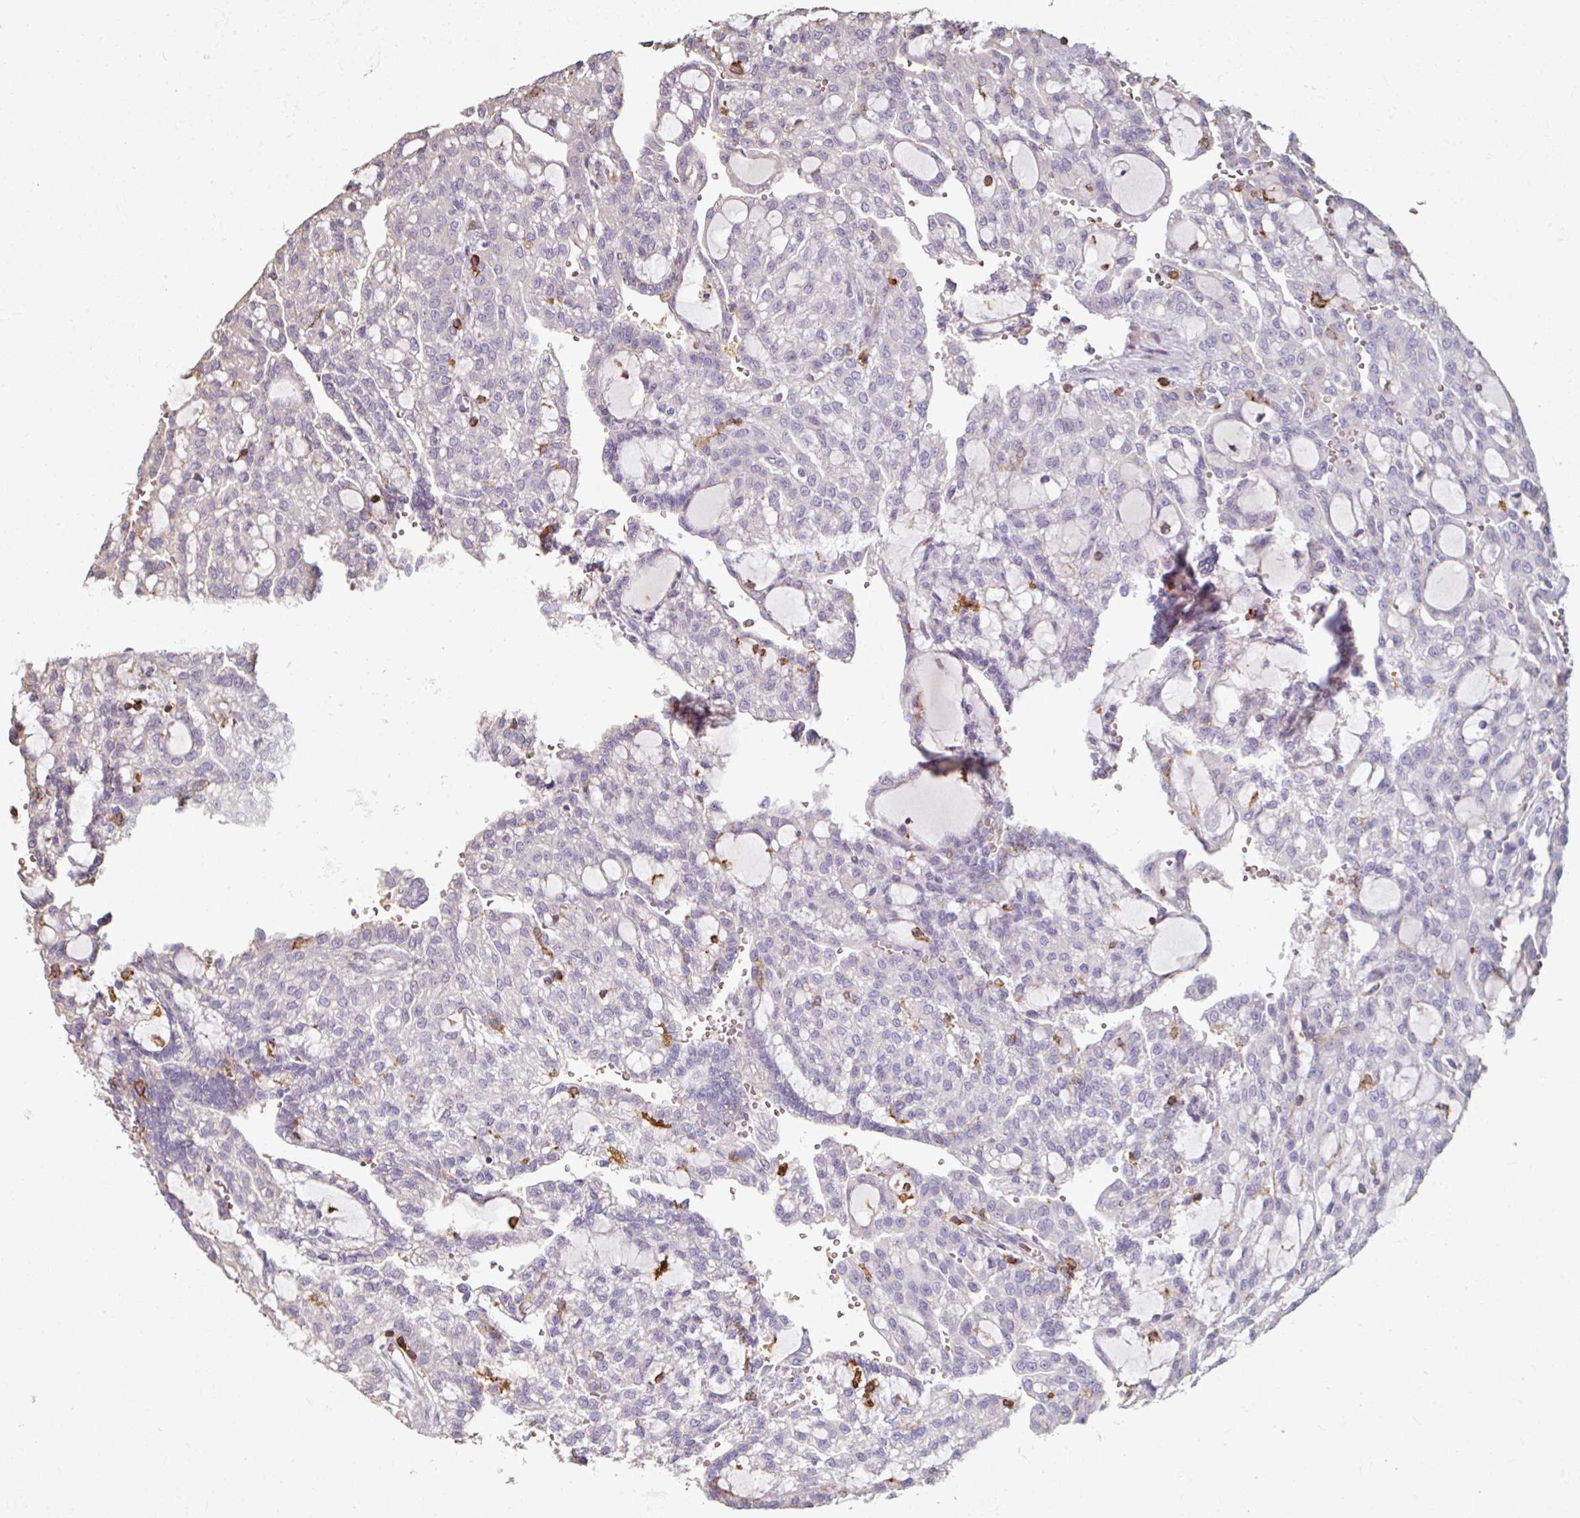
{"staining": {"intensity": "negative", "quantity": "none", "location": "none"}, "tissue": "renal cancer", "cell_type": "Tumor cells", "image_type": "cancer", "snomed": [{"axis": "morphology", "description": "Adenocarcinoma, NOS"}, {"axis": "topography", "description": "Kidney"}], "caption": "Immunohistochemistry of adenocarcinoma (renal) exhibits no expression in tumor cells.", "gene": "OLFML2B", "patient": {"sex": "male", "age": 63}}